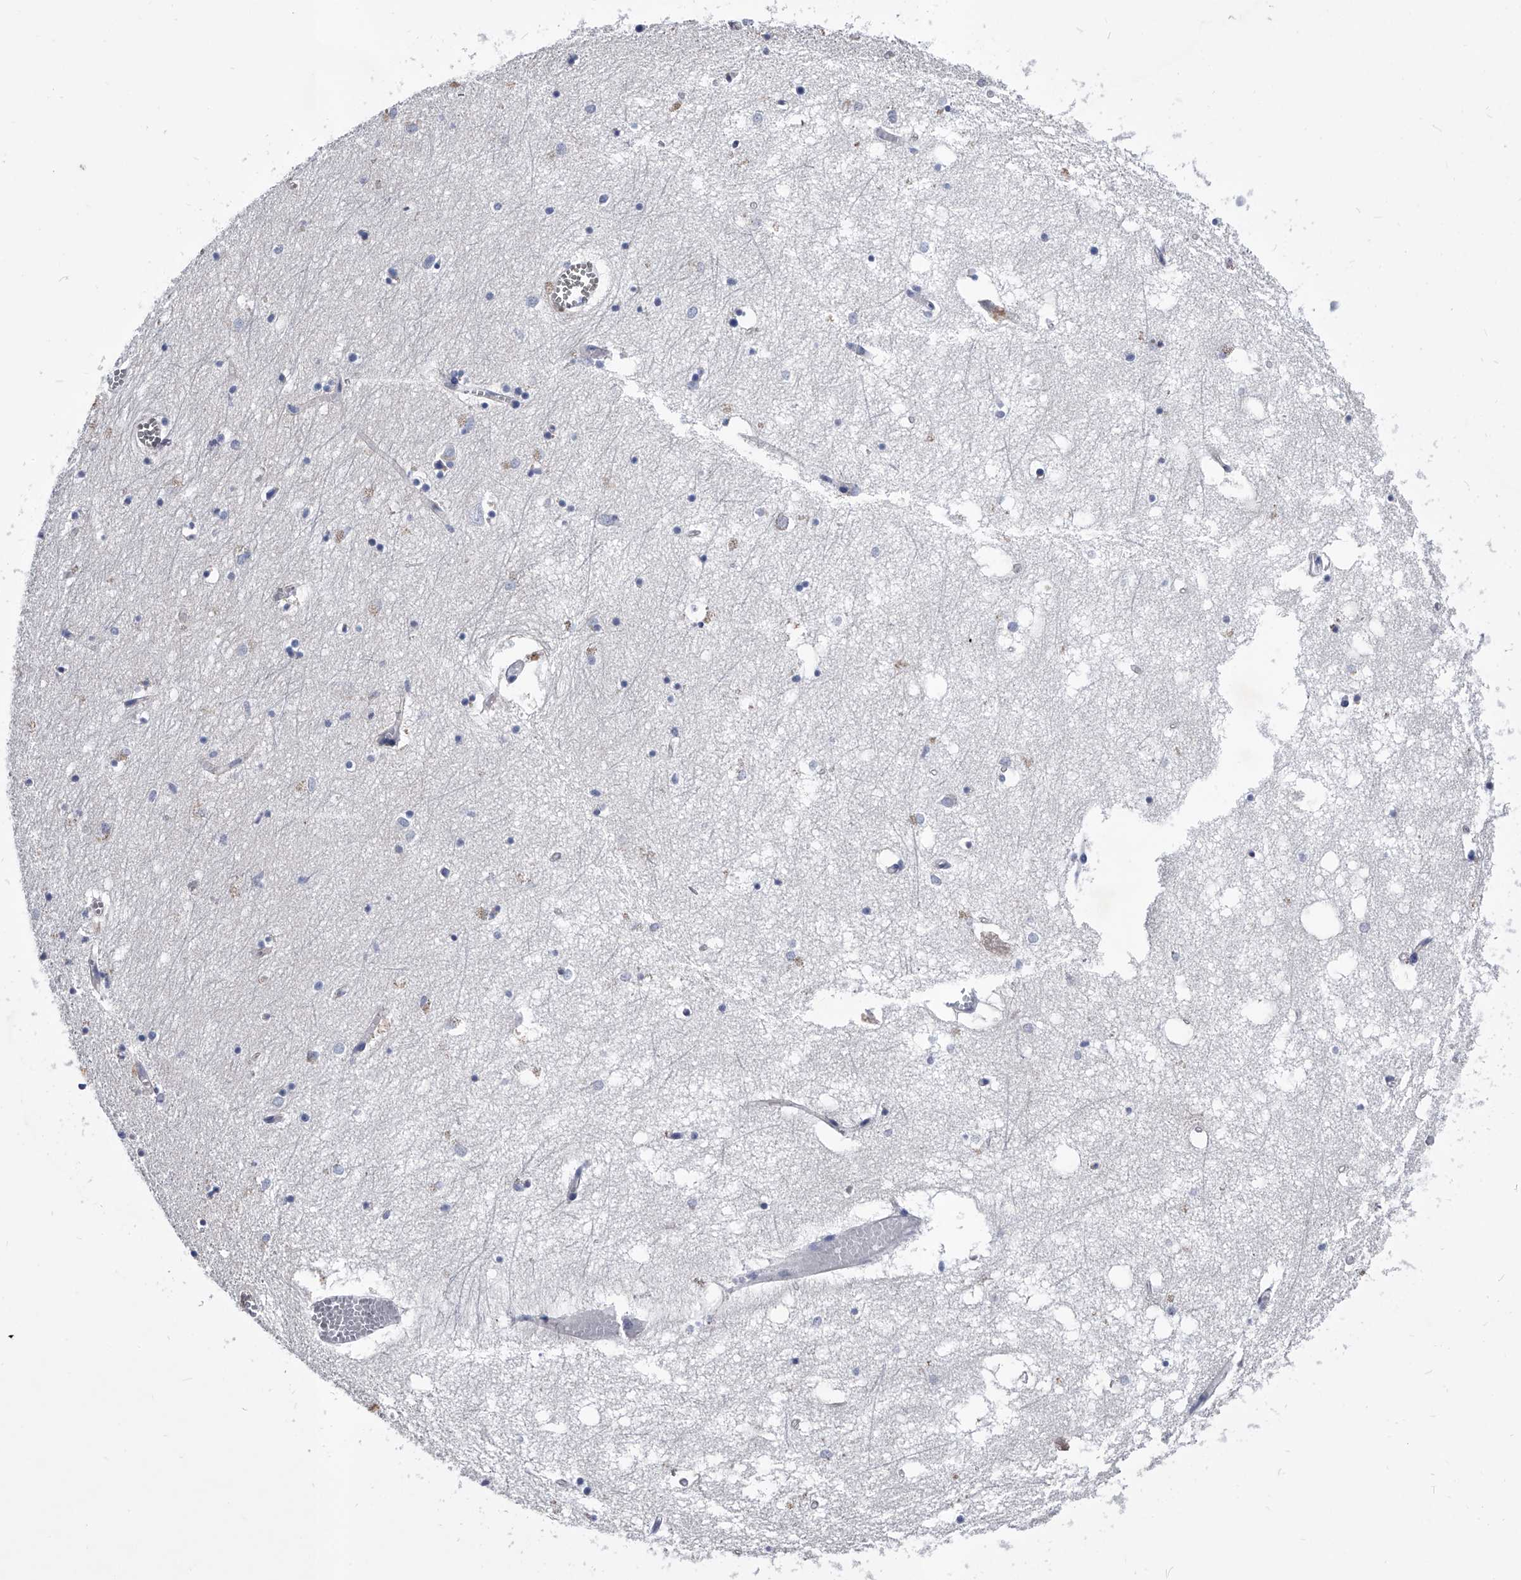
{"staining": {"intensity": "negative", "quantity": "none", "location": "none"}, "tissue": "hippocampus", "cell_type": "Glial cells", "image_type": "normal", "snomed": [{"axis": "morphology", "description": "Normal tissue, NOS"}, {"axis": "topography", "description": "Hippocampus"}], "caption": "Immunohistochemical staining of unremarkable human hippocampus demonstrates no significant expression in glial cells. The staining was performed using DAB (3,3'-diaminobenzidine) to visualize the protein expression in brown, while the nuclei were stained in blue with hematoxylin (Magnification: 20x).", "gene": "EFCAB7", "patient": {"sex": "male", "age": 70}}